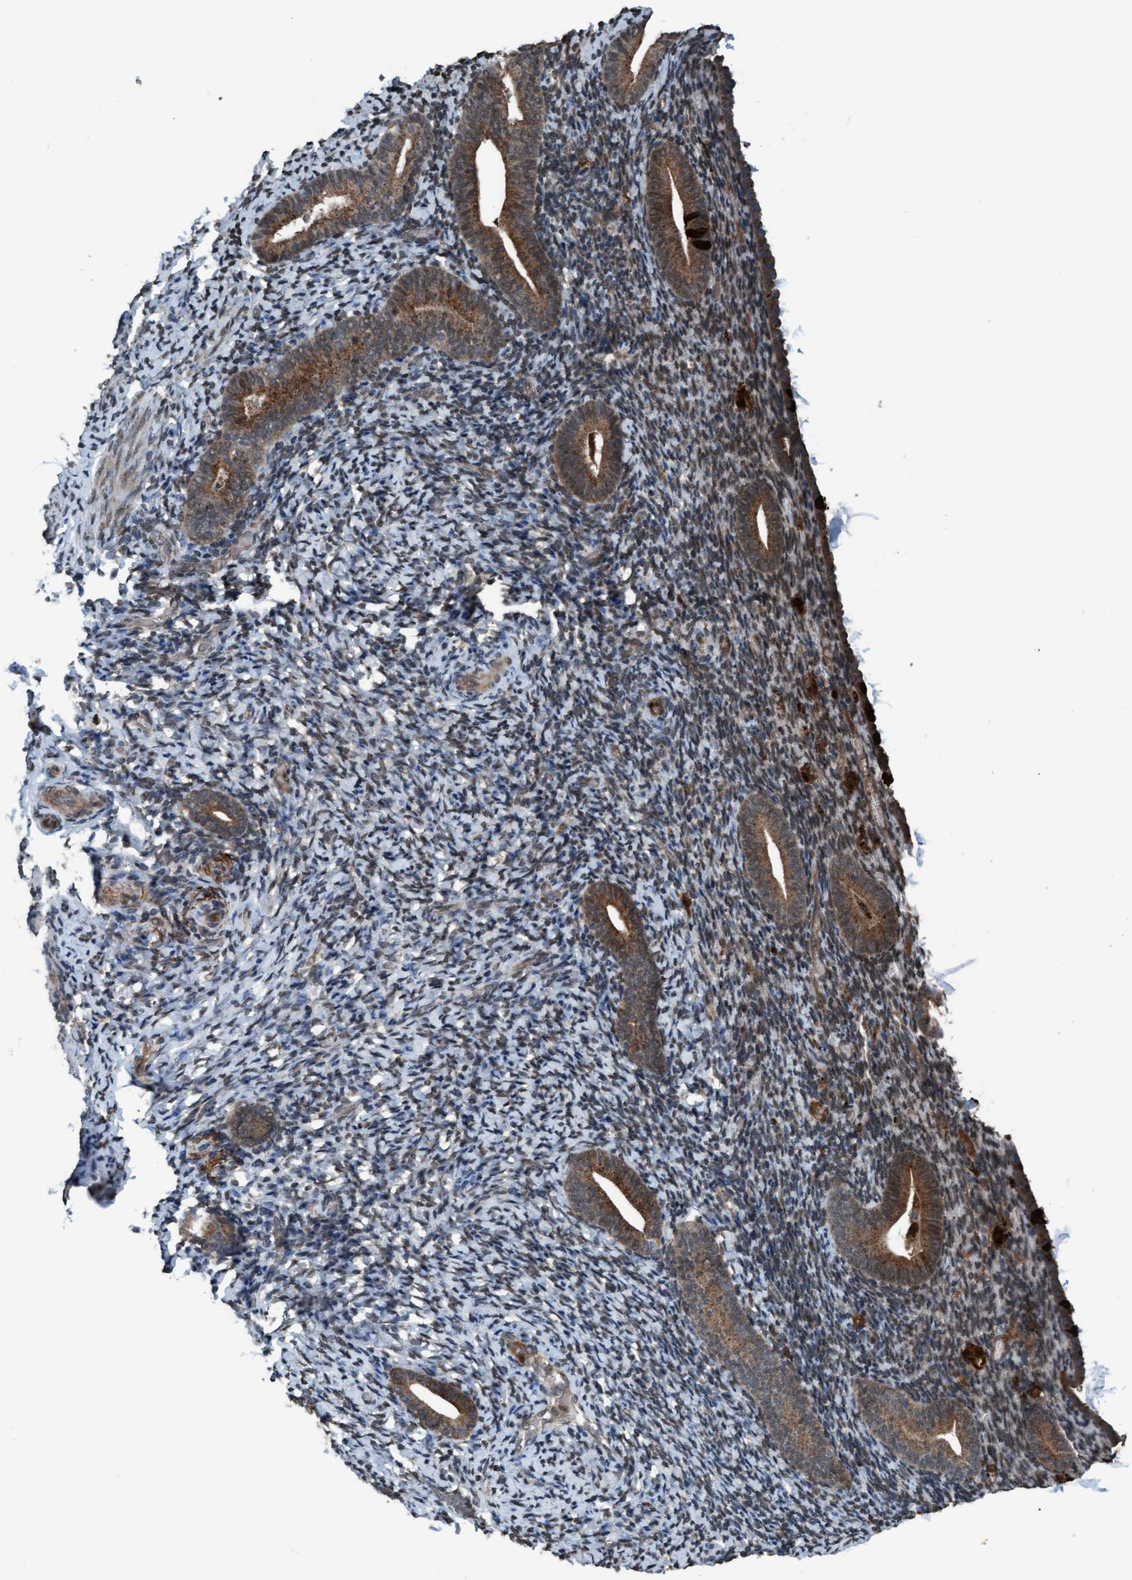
{"staining": {"intensity": "weak", "quantity": "<25%", "location": "cytoplasmic/membranous"}, "tissue": "endometrium", "cell_type": "Cells in endometrial stroma", "image_type": "normal", "snomed": [{"axis": "morphology", "description": "Normal tissue, NOS"}, {"axis": "topography", "description": "Endometrium"}], "caption": "Endometrium stained for a protein using IHC shows no staining cells in endometrial stroma.", "gene": "PLXNB2", "patient": {"sex": "female", "age": 51}}